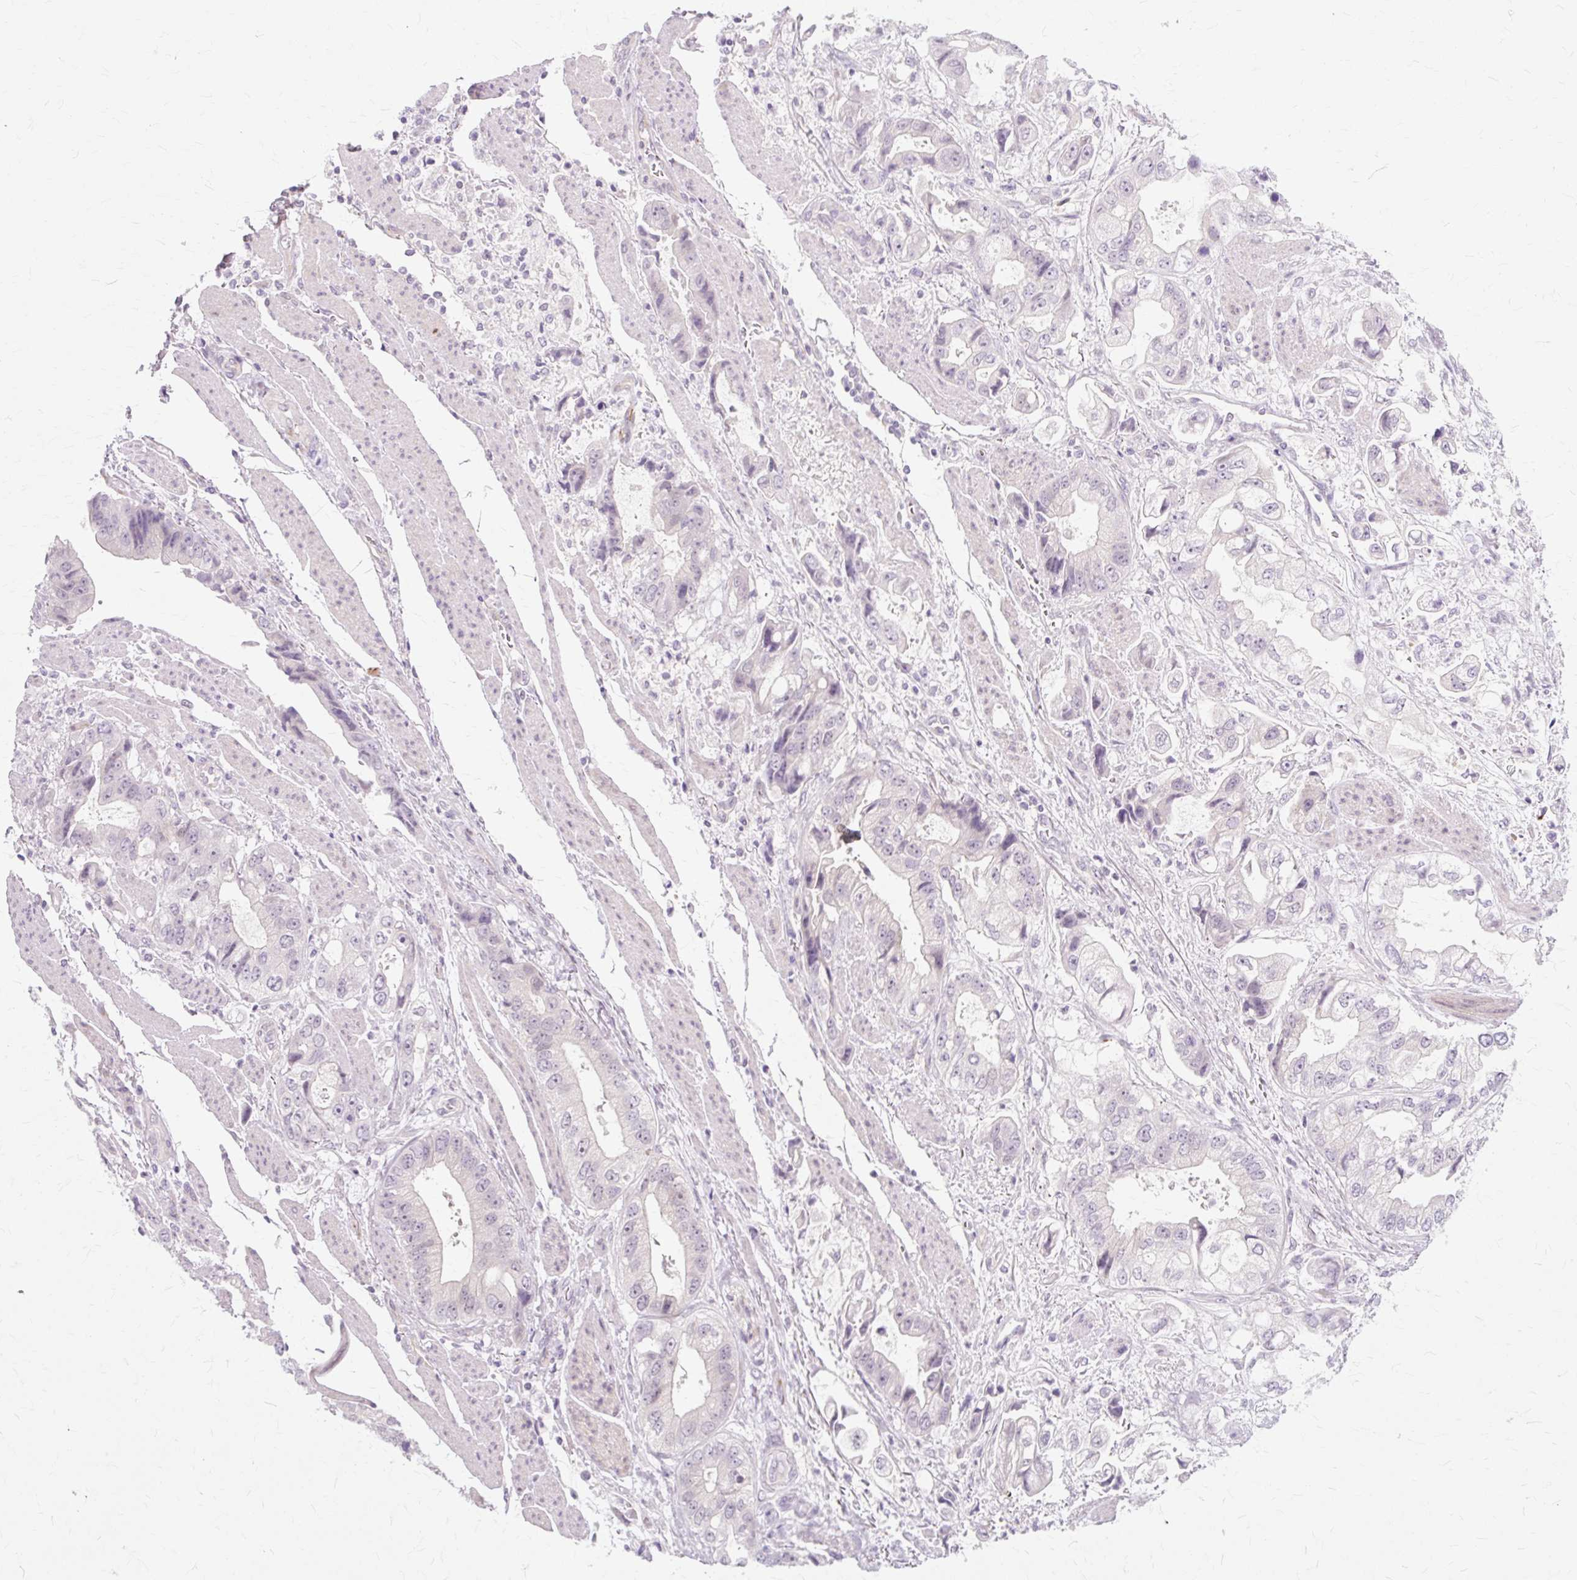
{"staining": {"intensity": "negative", "quantity": "none", "location": "none"}, "tissue": "stomach cancer", "cell_type": "Tumor cells", "image_type": "cancer", "snomed": [{"axis": "morphology", "description": "Adenocarcinoma, NOS"}, {"axis": "topography", "description": "Stomach"}], "caption": "This image is of adenocarcinoma (stomach) stained with immunohistochemistry to label a protein in brown with the nuclei are counter-stained blue. There is no positivity in tumor cells.", "gene": "ZNF35", "patient": {"sex": "male", "age": 62}}